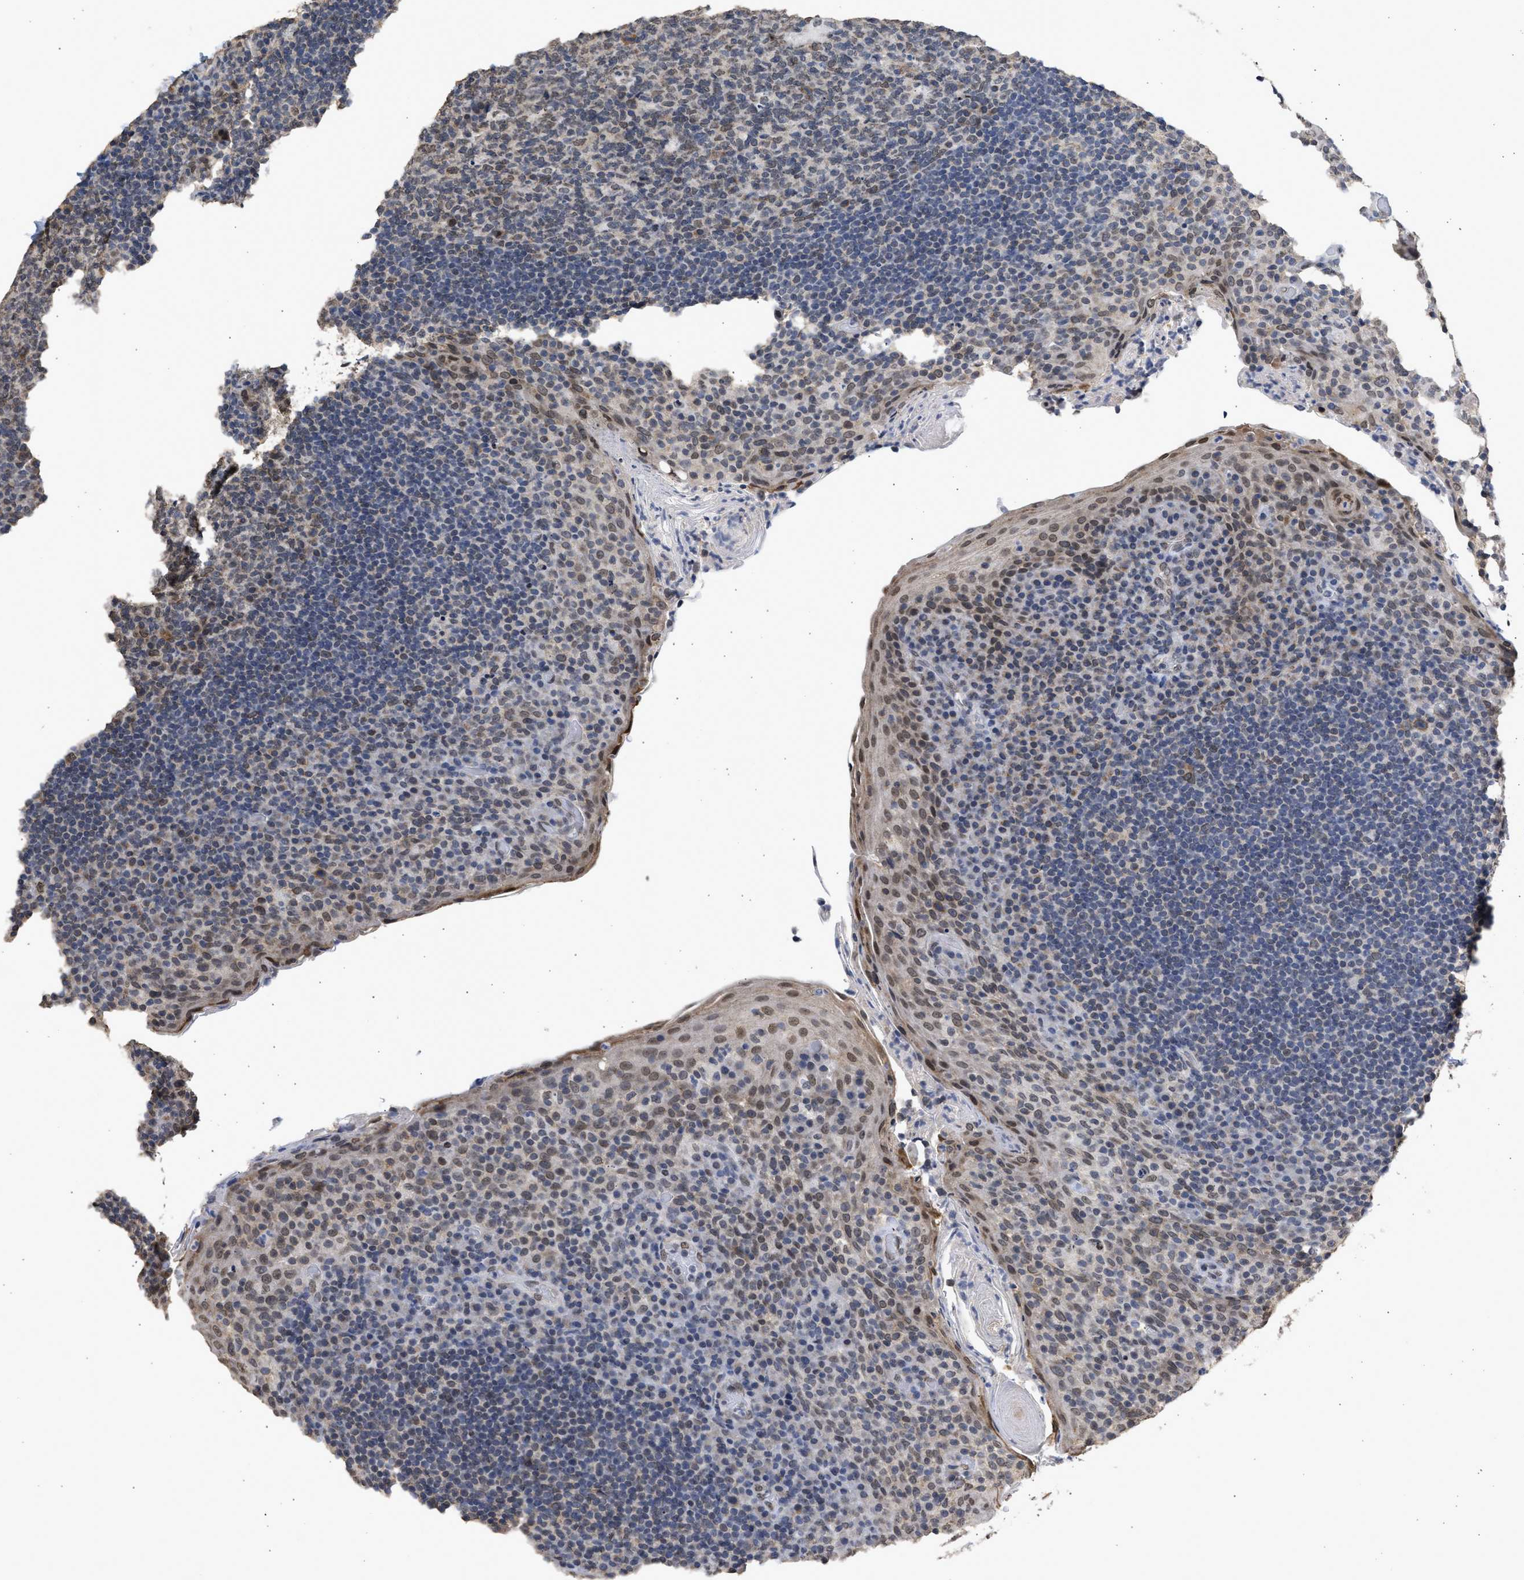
{"staining": {"intensity": "weak", "quantity": "25%-75%", "location": "cytoplasmic/membranous,nuclear"}, "tissue": "tonsil", "cell_type": "Germinal center cells", "image_type": "normal", "snomed": [{"axis": "morphology", "description": "Normal tissue, NOS"}, {"axis": "topography", "description": "Tonsil"}], "caption": "This histopathology image exhibits normal tonsil stained with immunohistochemistry (IHC) to label a protein in brown. The cytoplasmic/membranous,nuclear of germinal center cells show weak positivity for the protein. Nuclei are counter-stained blue.", "gene": "NUP35", "patient": {"sex": "male", "age": 17}}